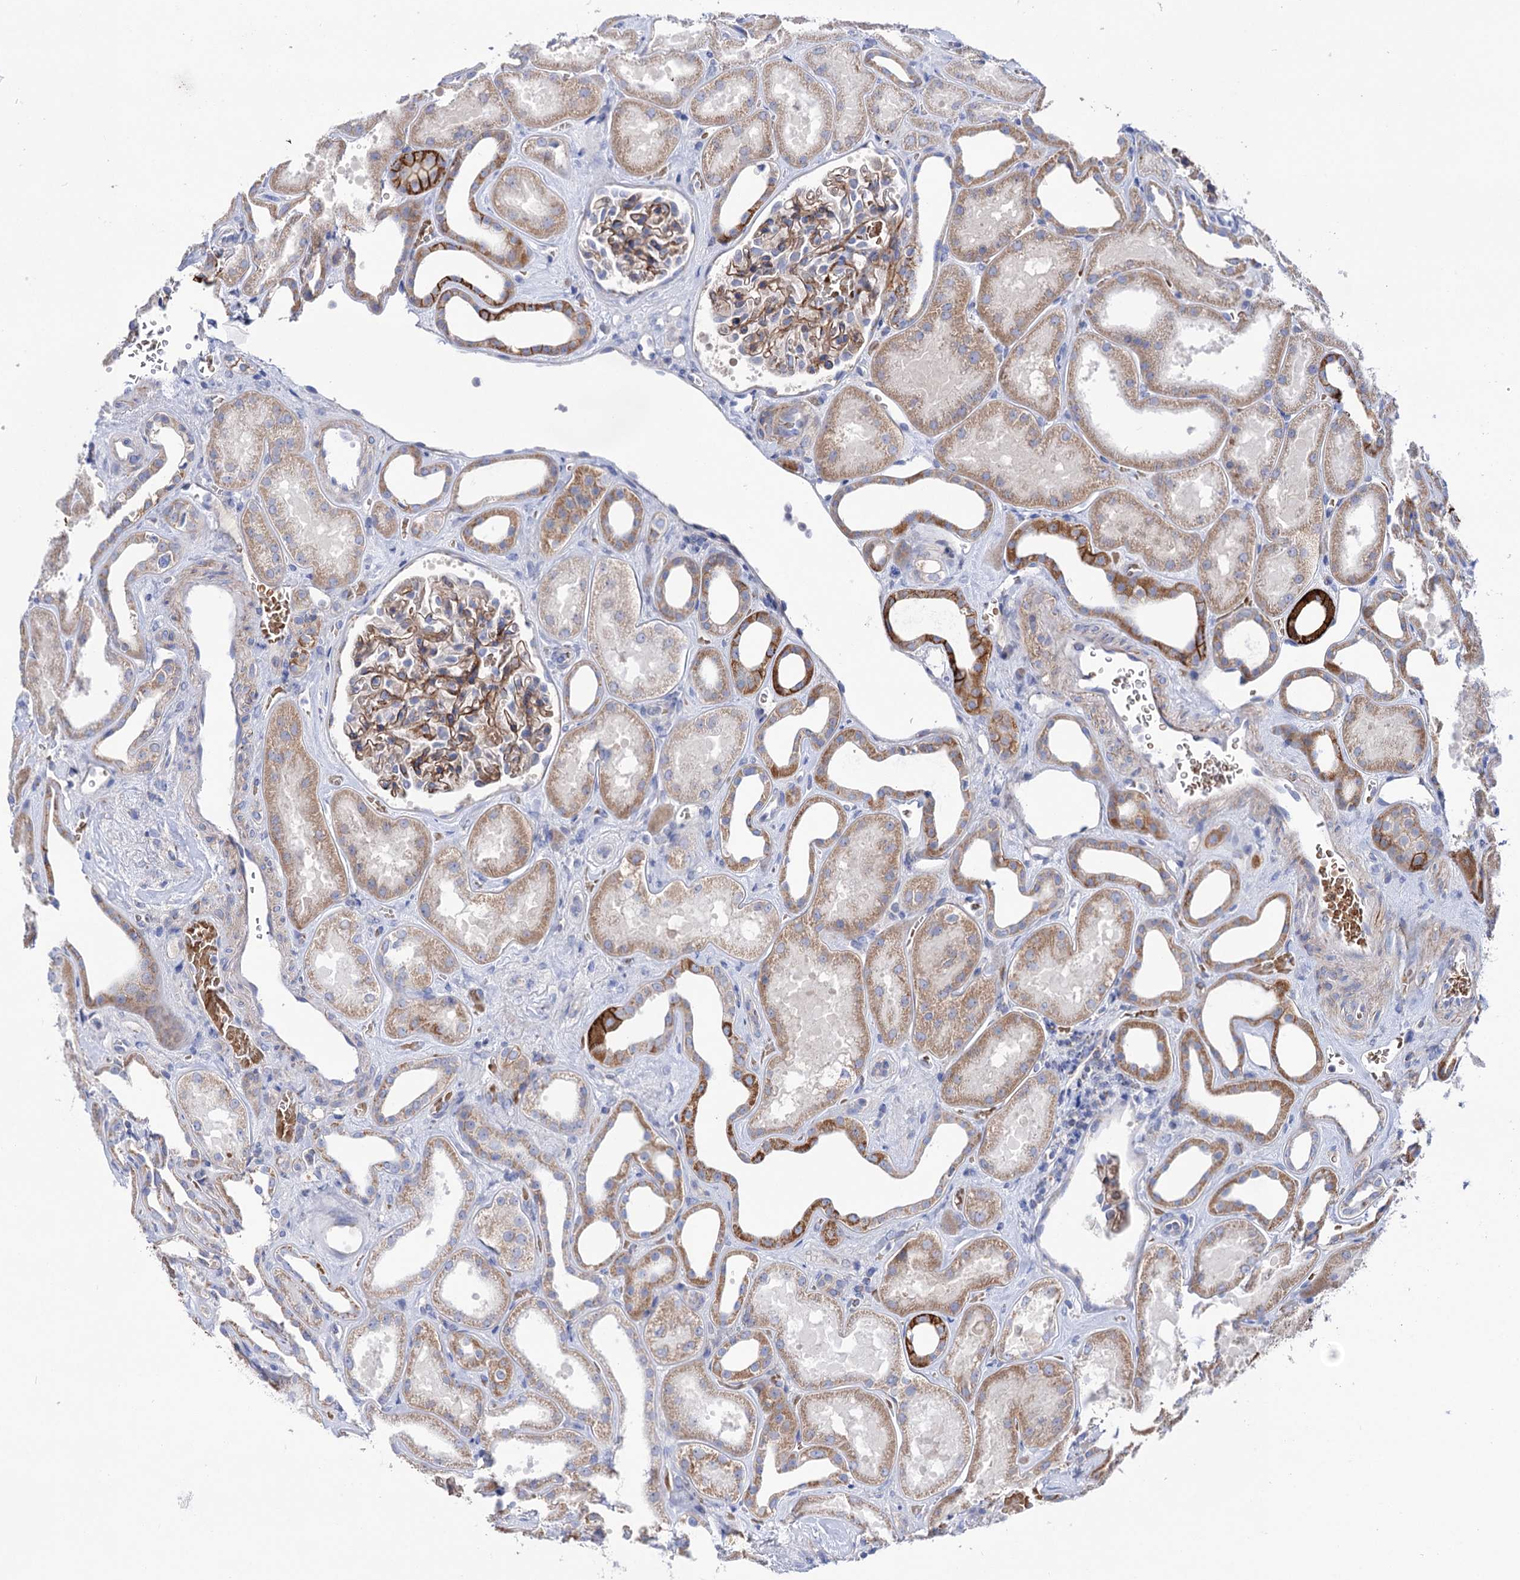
{"staining": {"intensity": "moderate", "quantity": "25%-75%", "location": "cytoplasmic/membranous"}, "tissue": "kidney", "cell_type": "Cells in glomeruli", "image_type": "normal", "snomed": [{"axis": "morphology", "description": "Normal tissue, NOS"}, {"axis": "morphology", "description": "Adenocarcinoma, NOS"}, {"axis": "topography", "description": "Kidney"}], "caption": "Protein staining of normal kidney exhibits moderate cytoplasmic/membranous positivity in approximately 25%-75% of cells in glomeruli. (DAB IHC, brown staining for protein, blue staining for nuclei).", "gene": "YARS2", "patient": {"sex": "female", "age": 68}}